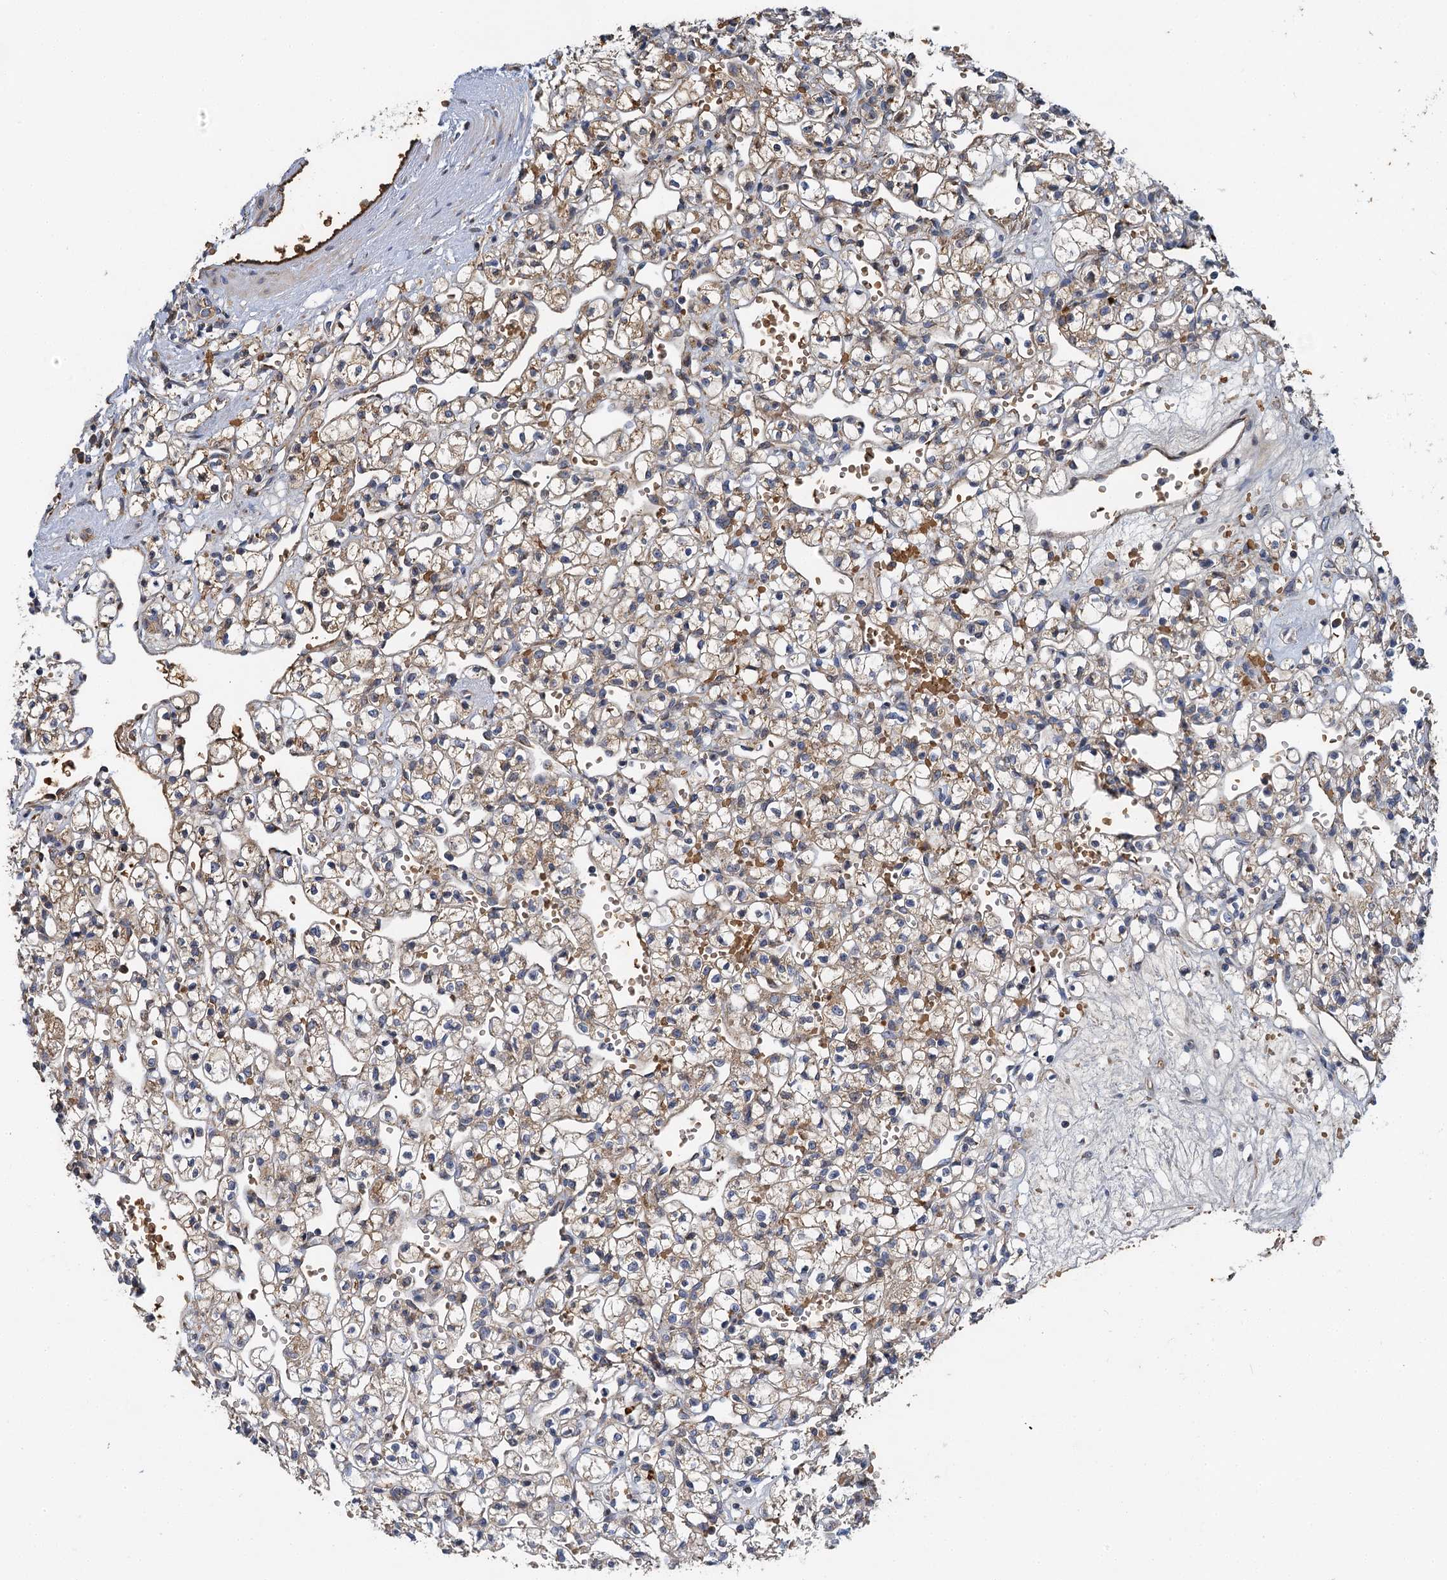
{"staining": {"intensity": "weak", "quantity": ">75%", "location": "cytoplasmic/membranous"}, "tissue": "renal cancer", "cell_type": "Tumor cells", "image_type": "cancer", "snomed": [{"axis": "morphology", "description": "Adenocarcinoma, NOS"}, {"axis": "topography", "description": "Kidney"}], "caption": "Adenocarcinoma (renal) was stained to show a protein in brown. There is low levels of weak cytoplasmic/membranous expression in about >75% of tumor cells.", "gene": "BCS1L", "patient": {"sex": "female", "age": 59}}